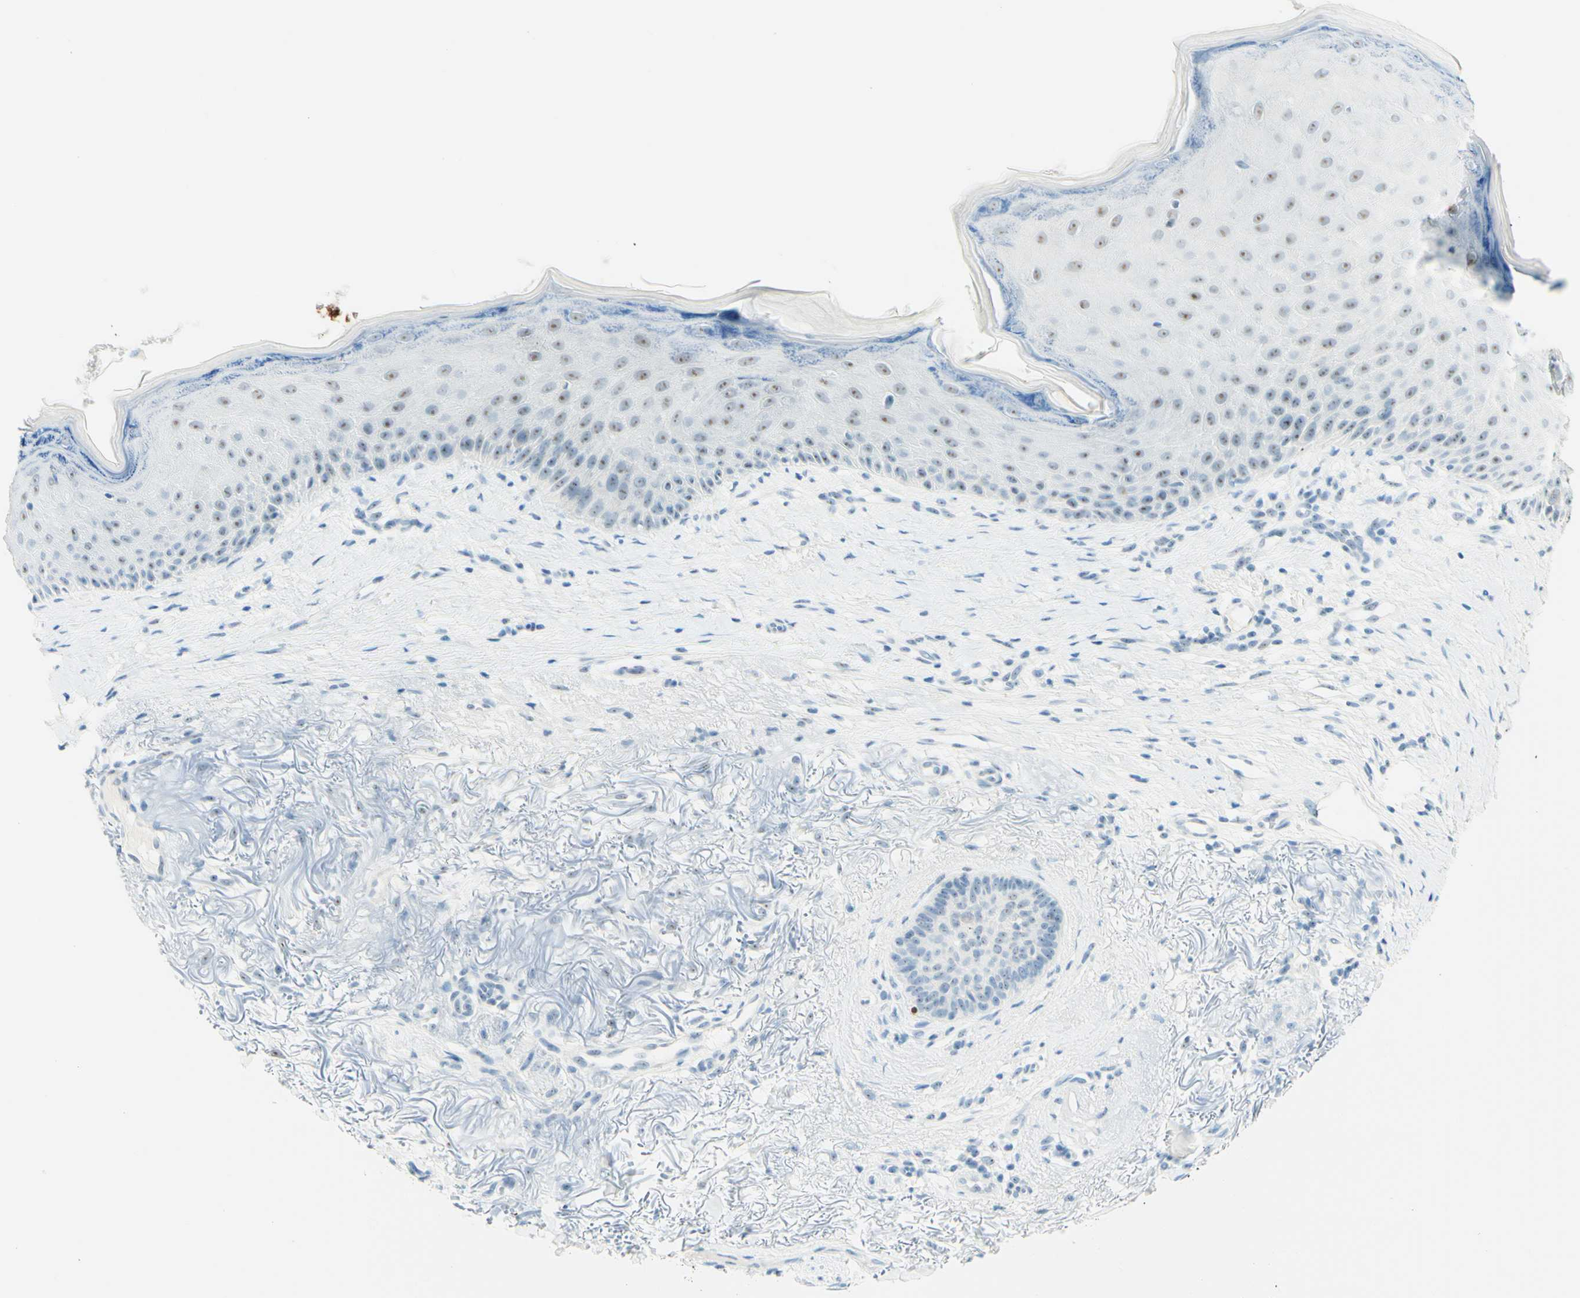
{"staining": {"intensity": "weak", "quantity": "25%-75%", "location": "nuclear"}, "tissue": "skin cancer", "cell_type": "Tumor cells", "image_type": "cancer", "snomed": [{"axis": "morphology", "description": "Basal cell carcinoma"}, {"axis": "topography", "description": "Skin"}], "caption": "IHC photomicrograph of human skin basal cell carcinoma stained for a protein (brown), which shows low levels of weak nuclear positivity in approximately 25%-75% of tumor cells.", "gene": "FMR1NB", "patient": {"sex": "female", "age": 70}}